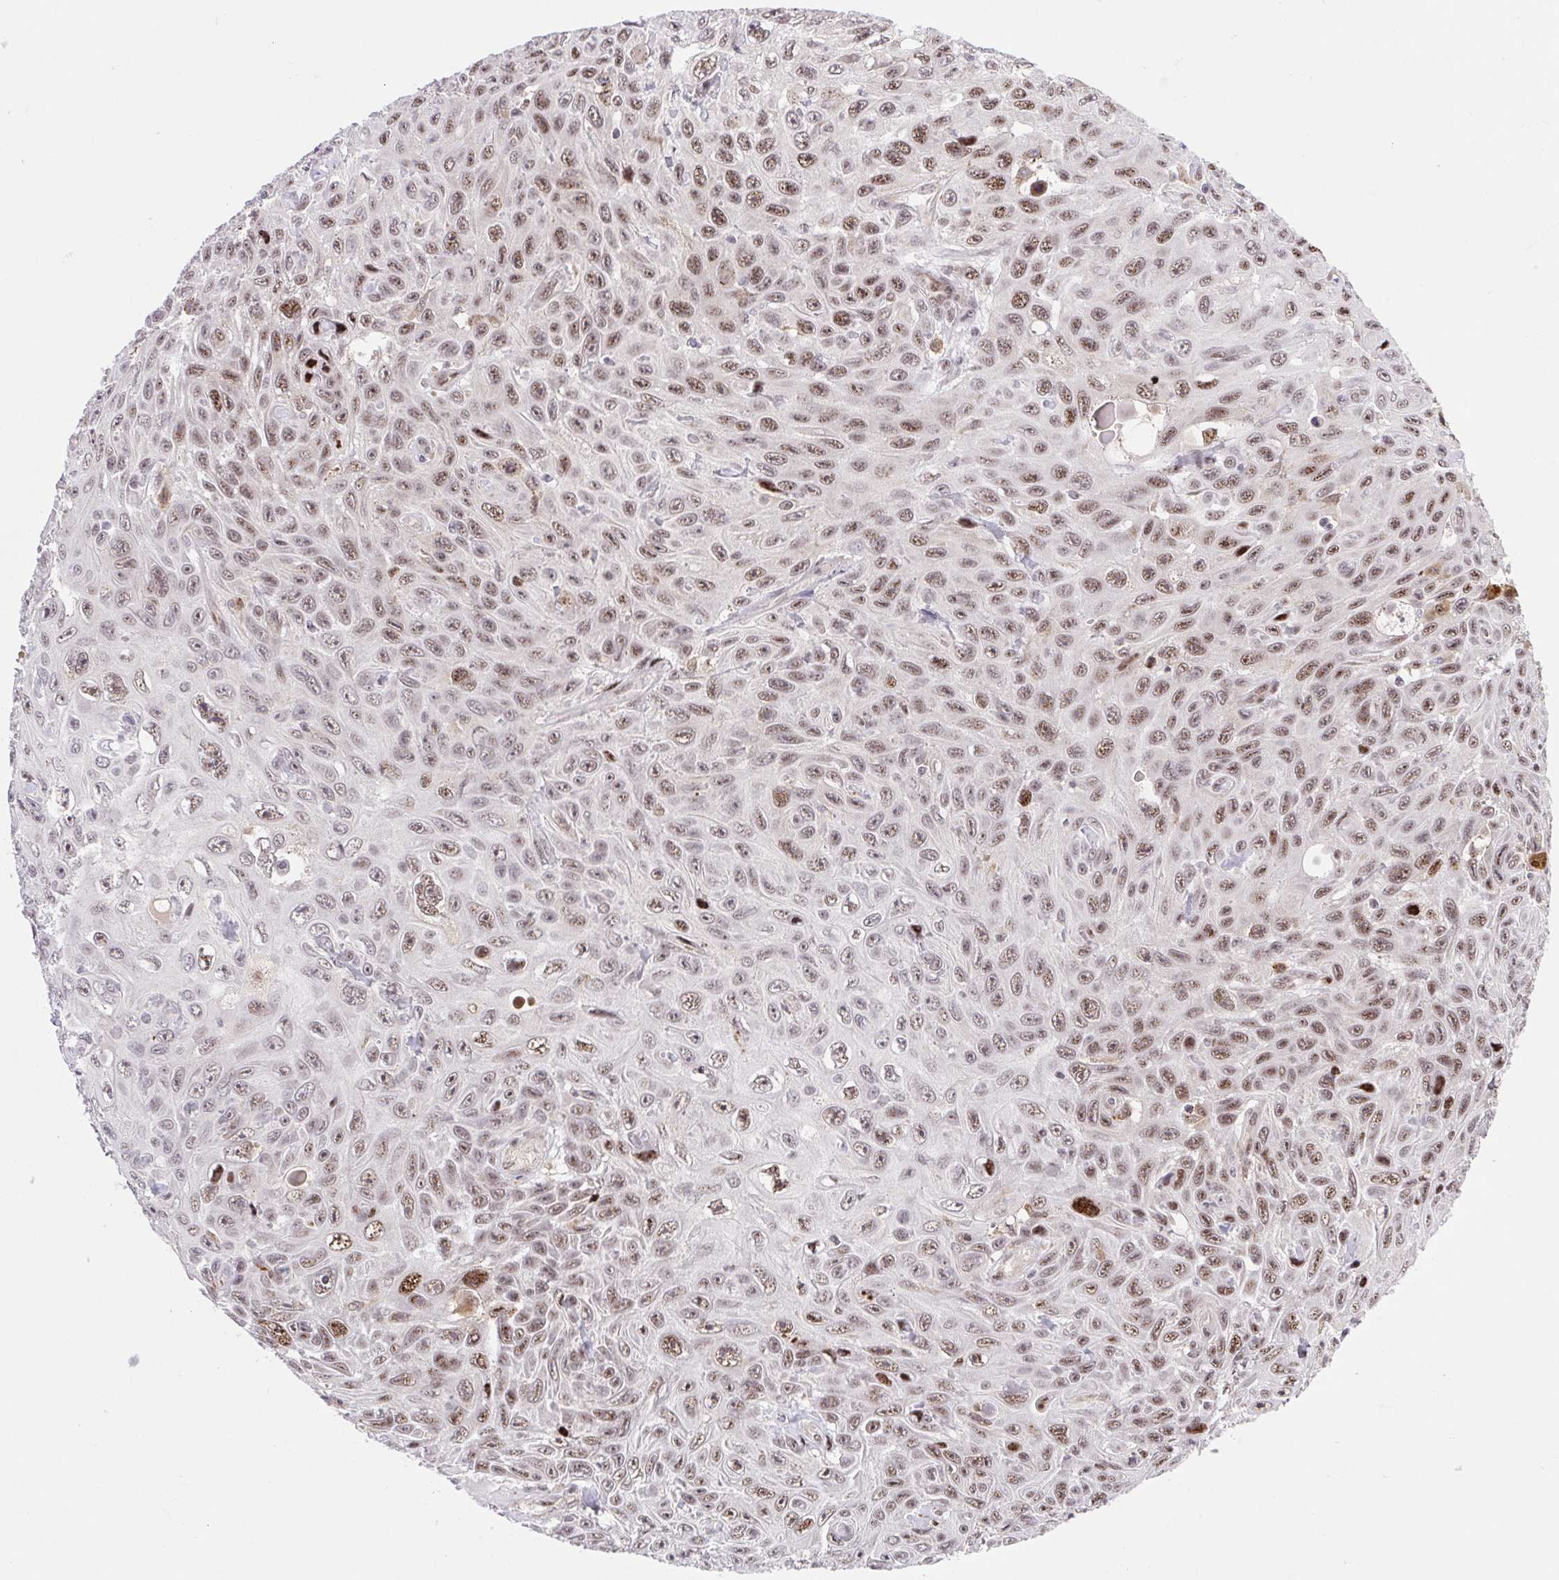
{"staining": {"intensity": "moderate", "quantity": ">75%", "location": "nuclear"}, "tissue": "skin cancer", "cell_type": "Tumor cells", "image_type": "cancer", "snomed": [{"axis": "morphology", "description": "Squamous cell carcinoma, NOS"}, {"axis": "topography", "description": "Skin"}], "caption": "Squamous cell carcinoma (skin) stained with a brown dye displays moderate nuclear positive staining in approximately >75% of tumor cells.", "gene": "ERG", "patient": {"sex": "male", "age": 82}}